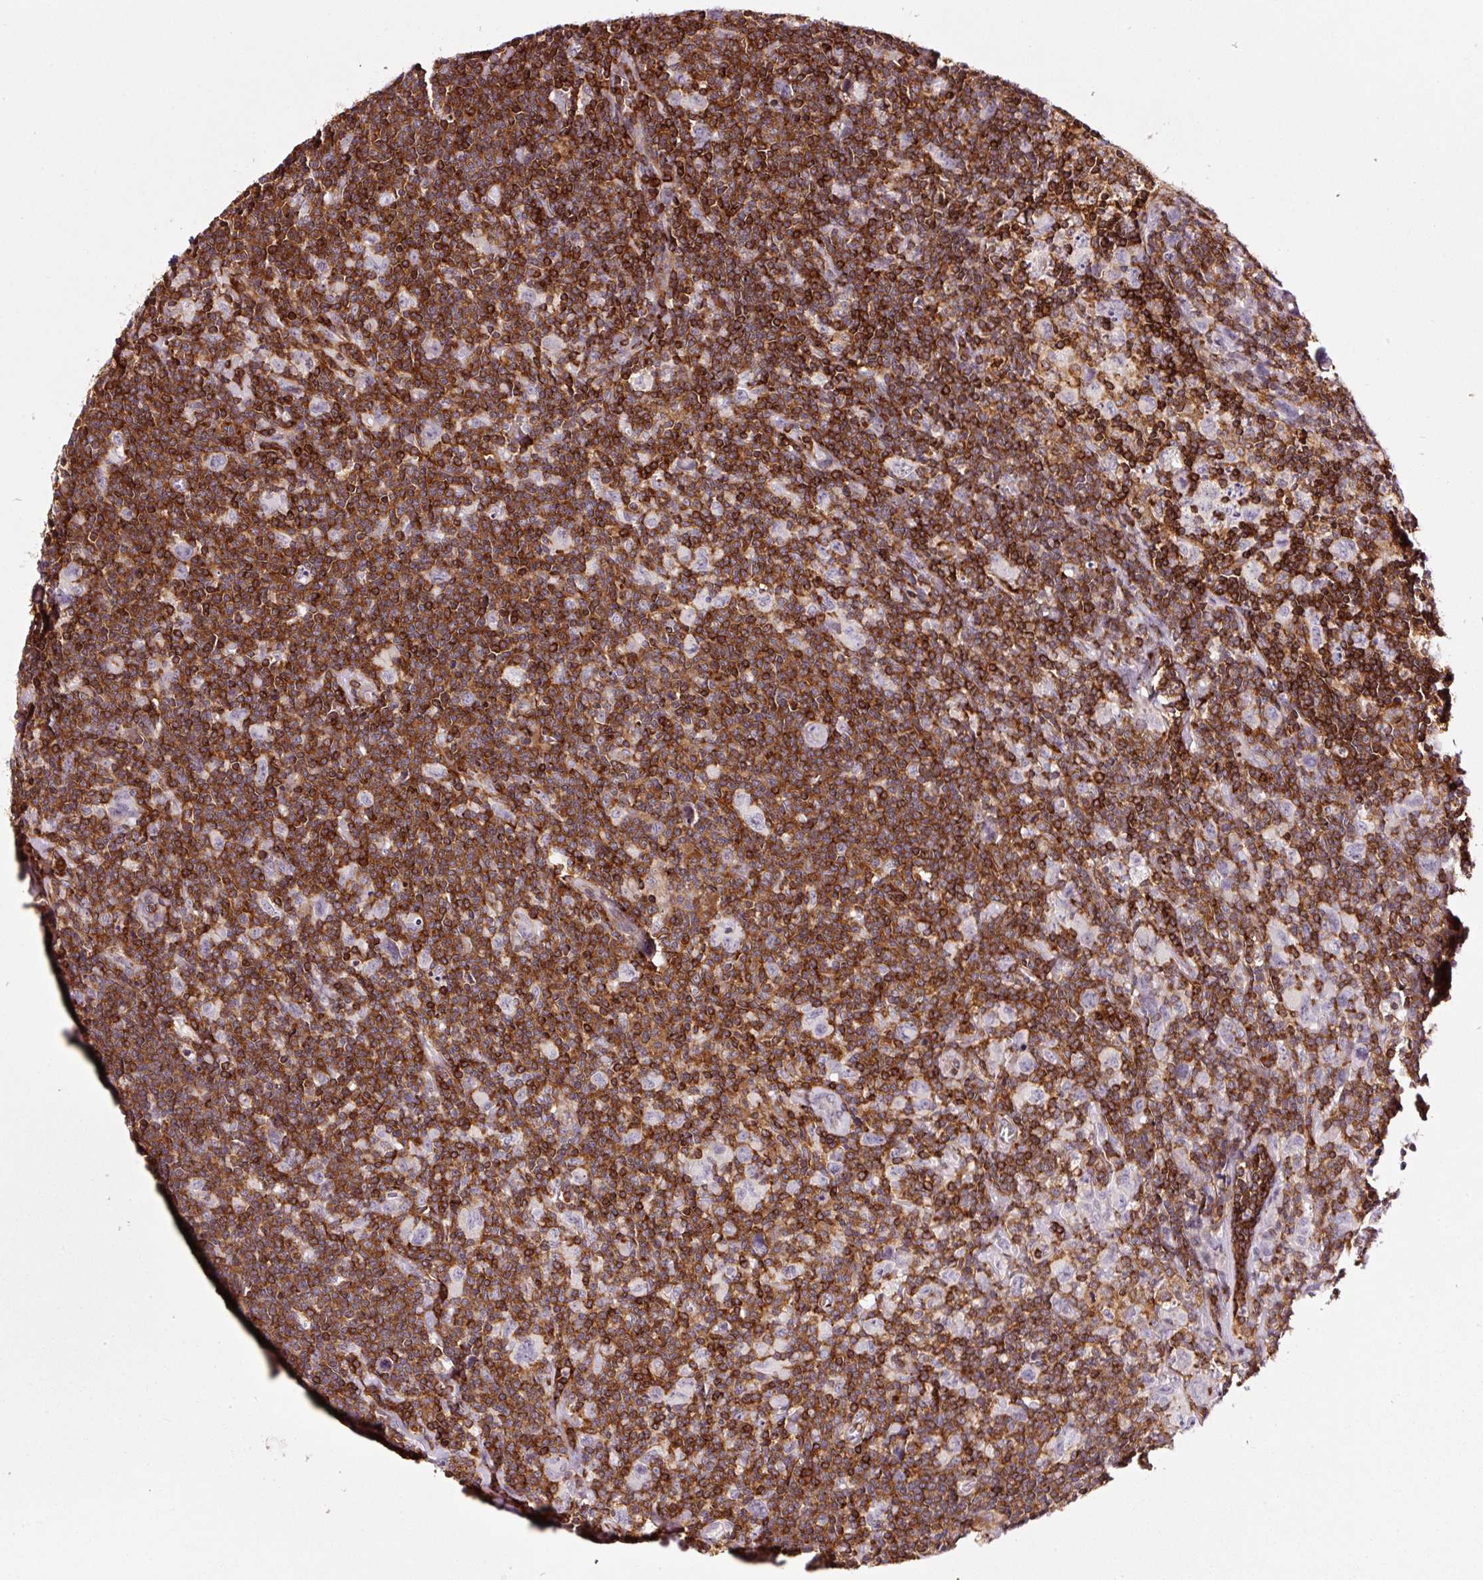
{"staining": {"intensity": "negative", "quantity": "none", "location": "none"}, "tissue": "lymphoma", "cell_type": "Tumor cells", "image_type": "cancer", "snomed": [{"axis": "morphology", "description": "Hodgkin's disease, NOS"}, {"axis": "topography", "description": "Lymph node"}], "caption": "A micrograph of human lymphoma is negative for staining in tumor cells.", "gene": "ADD3", "patient": {"sex": "female", "age": 18}}